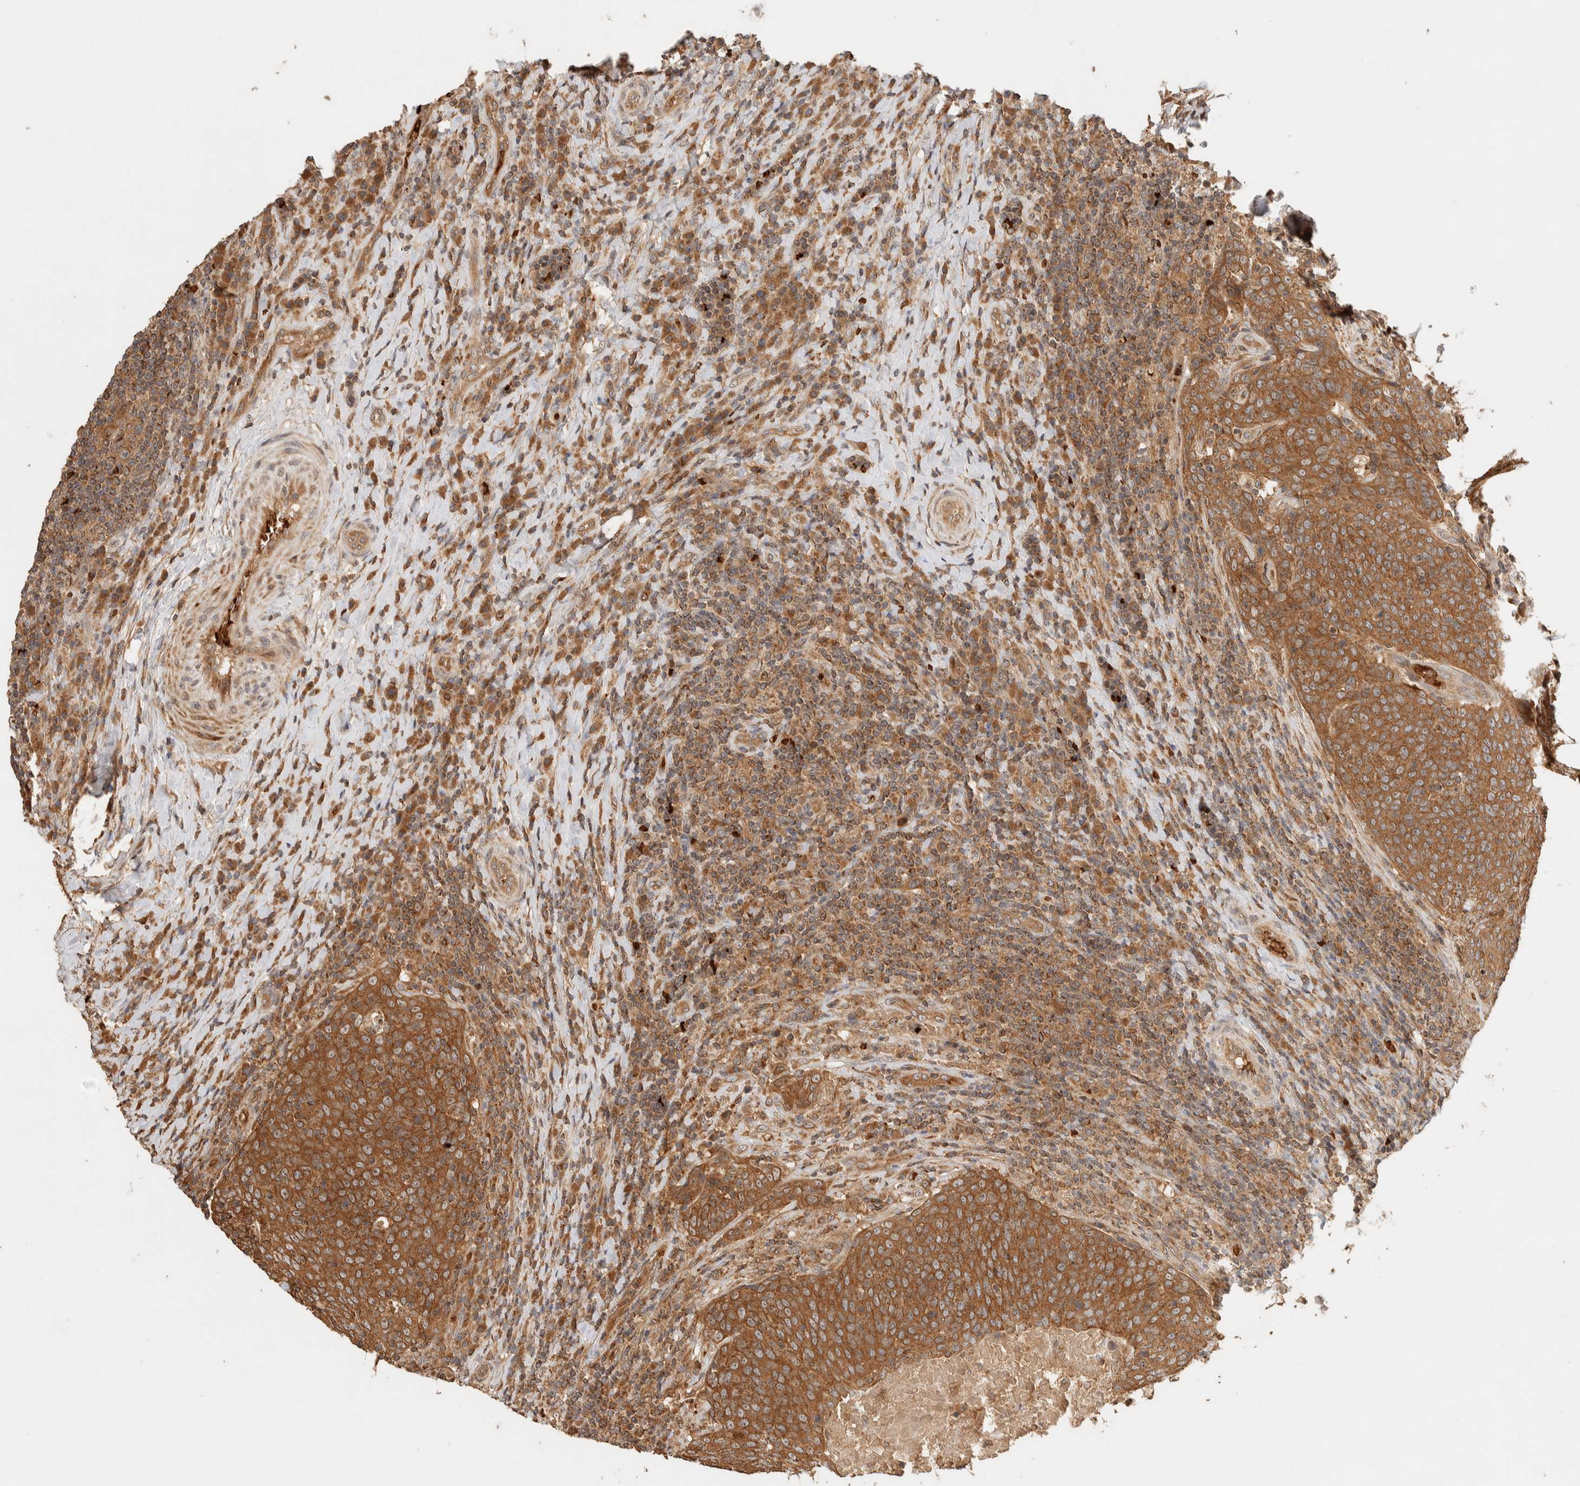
{"staining": {"intensity": "strong", "quantity": ">75%", "location": "cytoplasmic/membranous"}, "tissue": "head and neck cancer", "cell_type": "Tumor cells", "image_type": "cancer", "snomed": [{"axis": "morphology", "description": "Squamous cell carcinoma, NOS"}, {"axis": "morphology", "description": "Squamous cell carcinoma, metastatic, NOS"}, {"axis": "topography", "description": "Lymph node"}, {"axis": "topography", "description": "Head-Neck"}], "caption": "This image displays immunohistochemistry staining of head and neck cancer, with high strong cytoplasmic/membranous expression in about >75% of tumor cells.", "gene": "TTI2", "patient": {"sex": "male", "age": 62}}